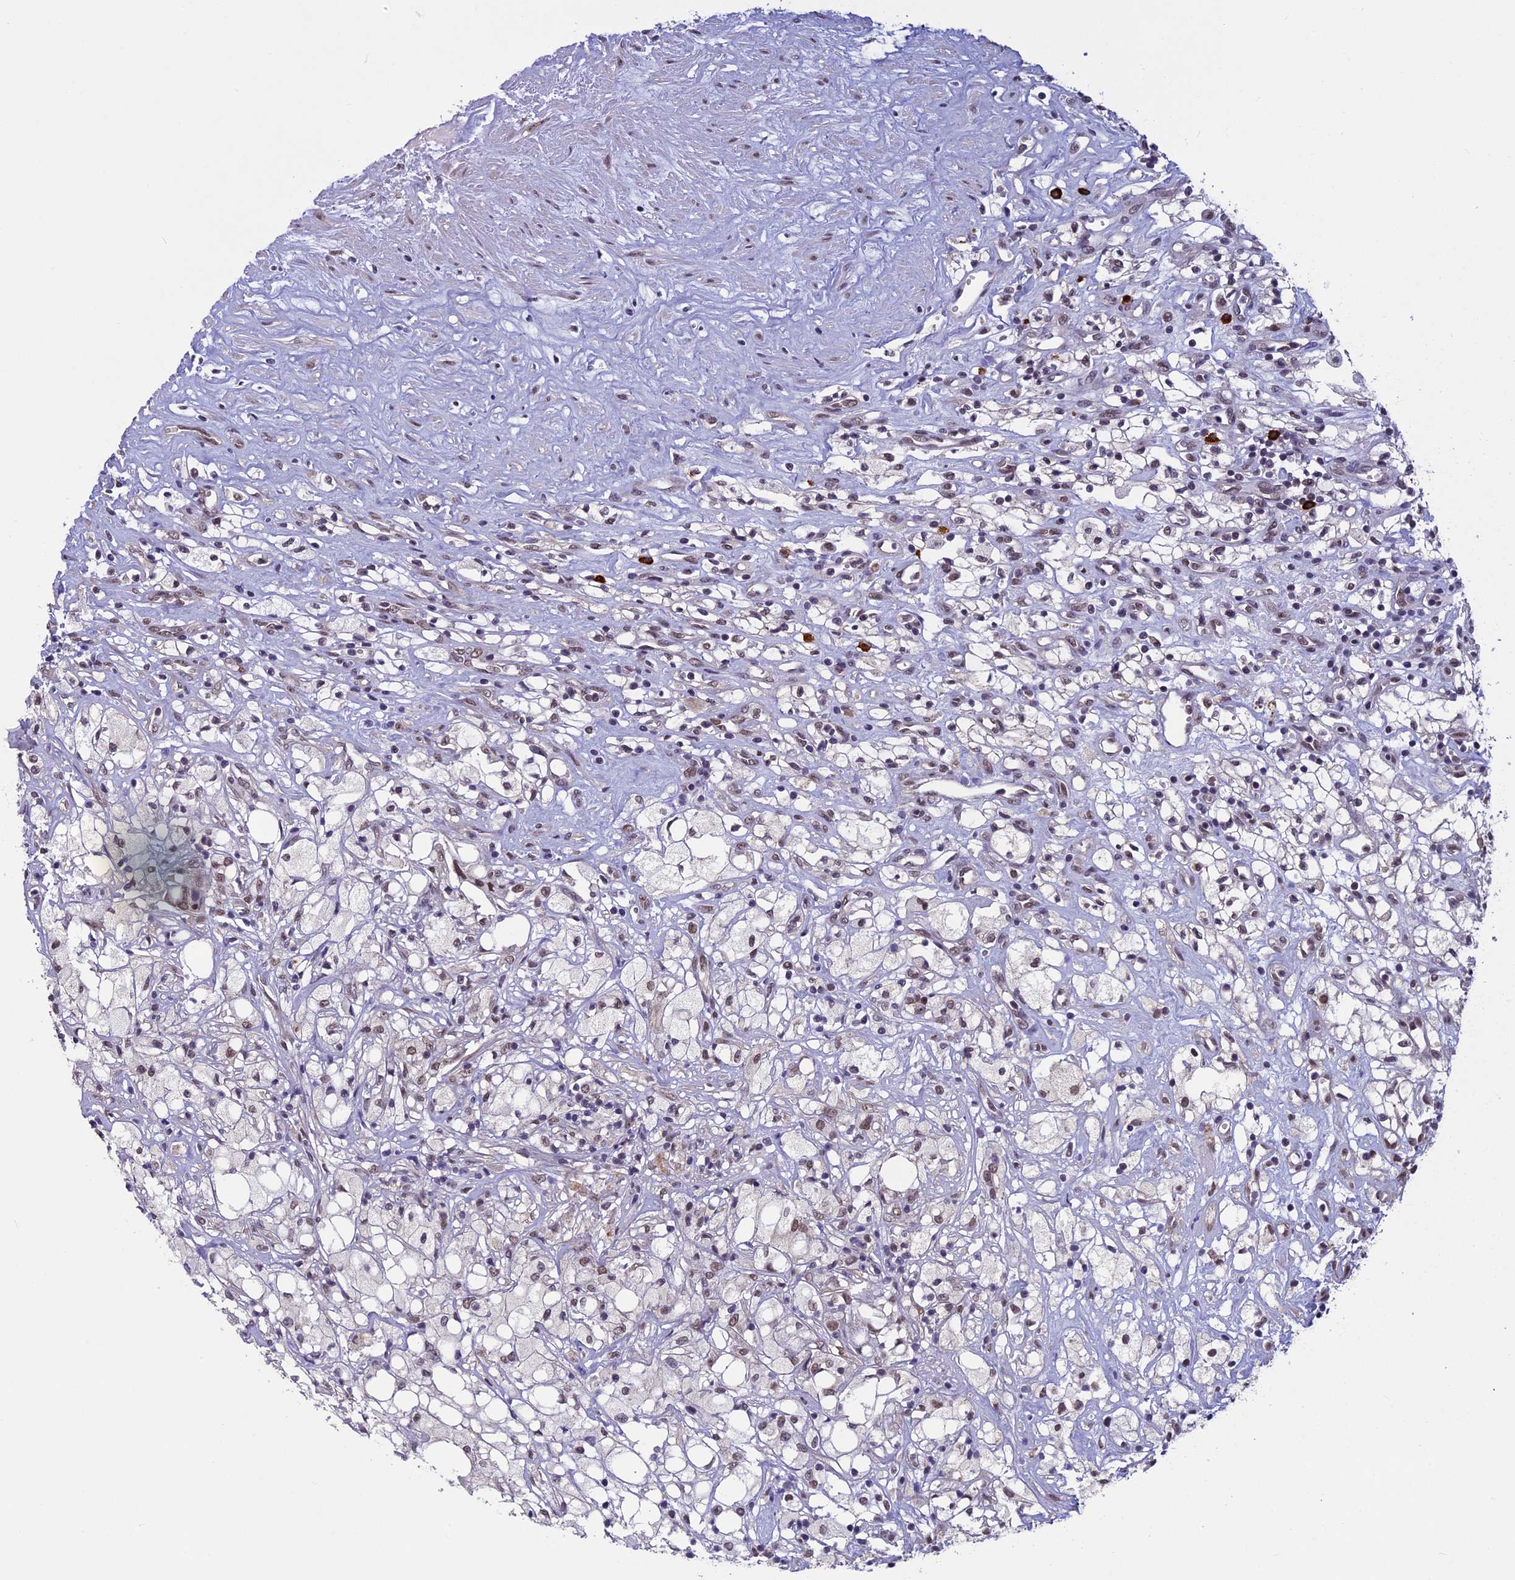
{"staining": {"intensity": "weak", "quantity": "25%-75%", "location": "nuclear"}, "tissue": "renal cancer", "cell_type": "Tumor cells", "image_type": "cancer", "snomed": [{"axis": "morphology", "description": "Adenocarcinoma, NOS"}, {"axis": "topography", "description": "Kidney"}], "caption": "Immunohistochemistry (IHC) micrograph of neoplastic tissue: human renal cancer stained using IHC exhibits low levels of weak protein expression localized specifically in the nuclear of tumor cells, appearing as a nuclear brown color.", "gene": "RNF40", "patient": {"sex": "male", "age": 59}}